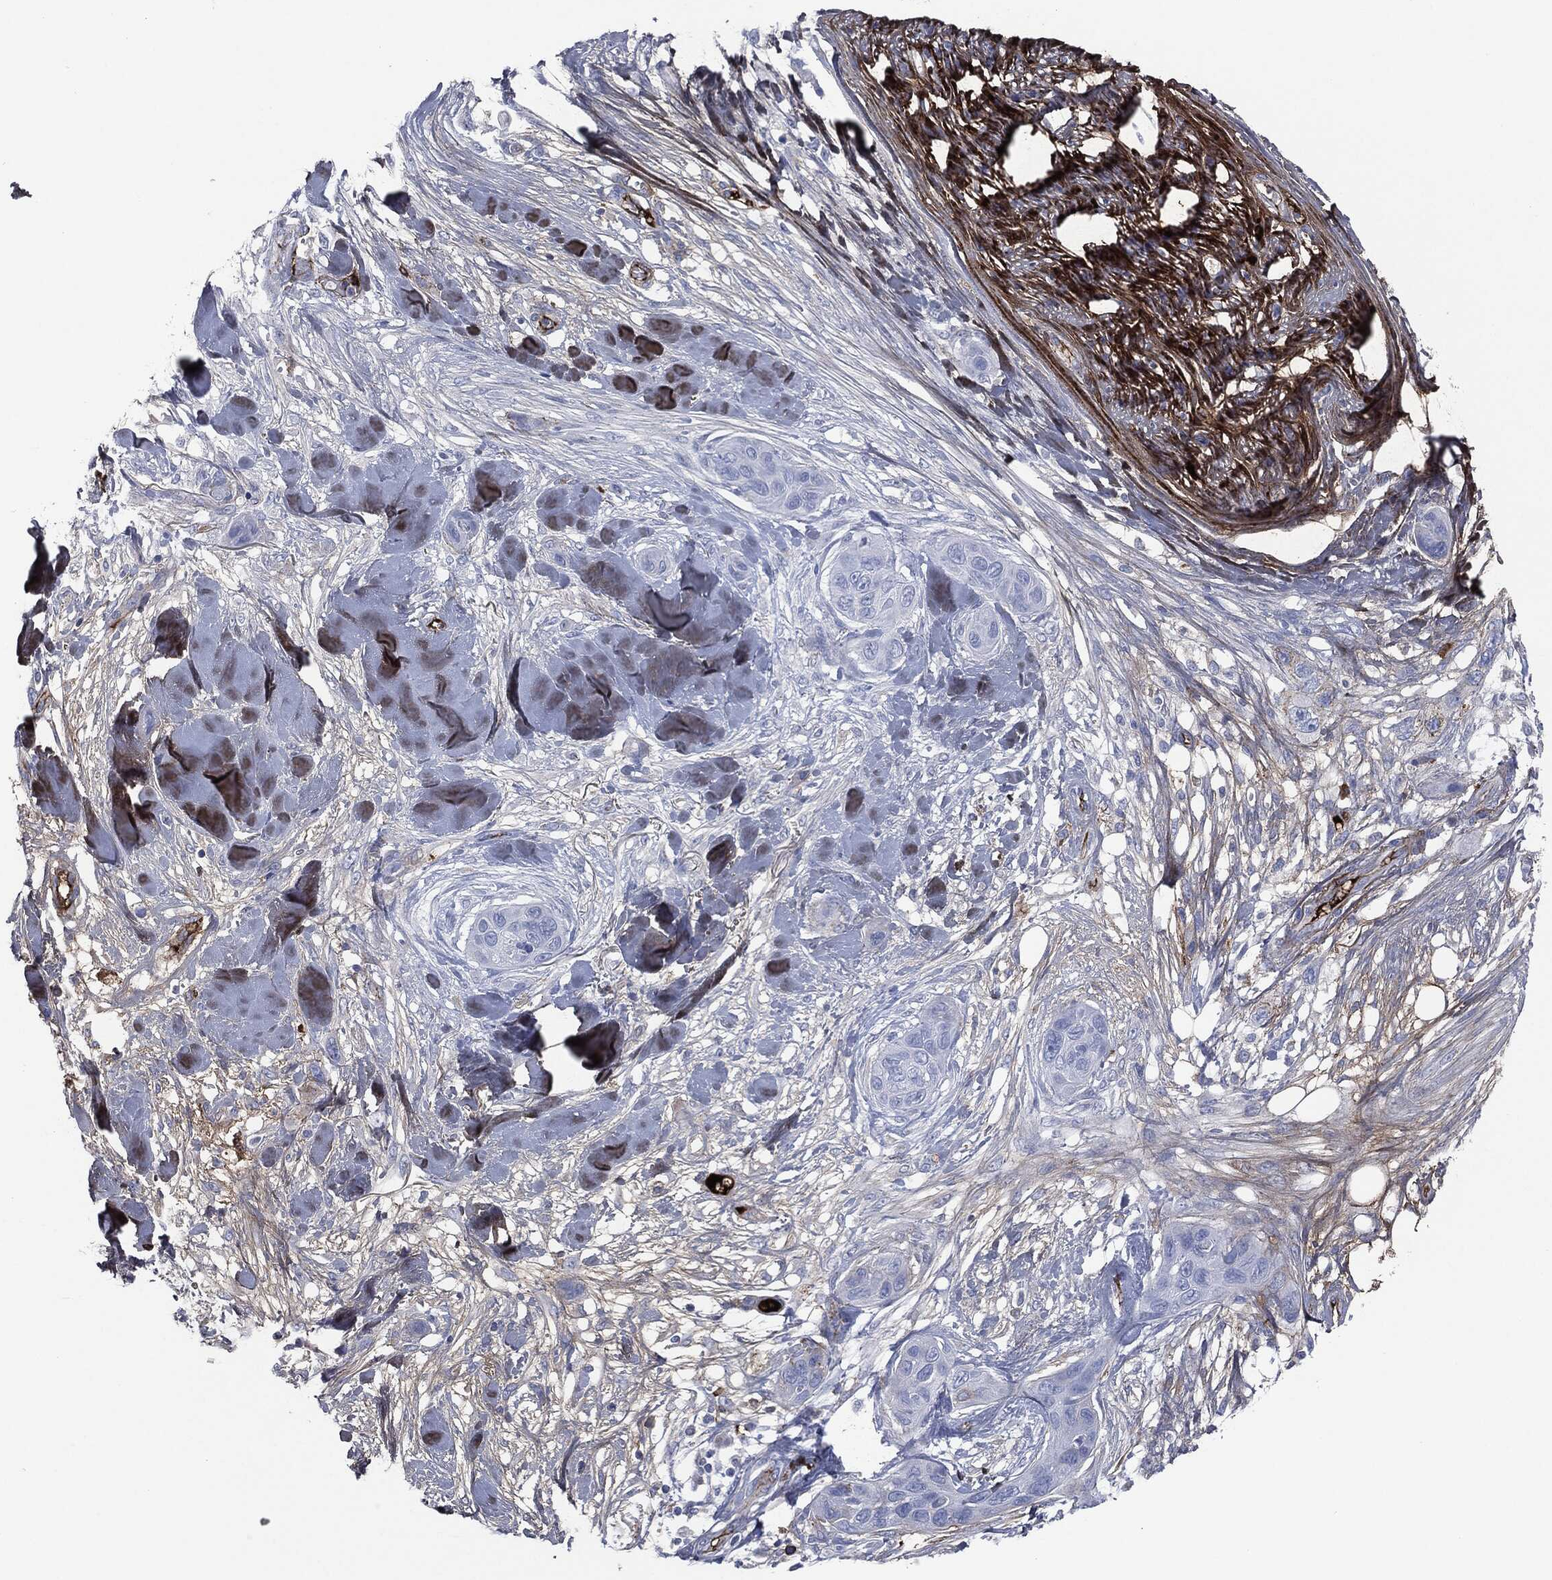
{"staining": {"intensity": "negative", "quantity": "none", "location": "none"}, "tissue": "skin cancer", "cell_type": "Tumor cells", "image_type": "cancer", "snomed": [{"axis": "morphology", "description": "Squamous cell carcinoma, NOS"}, {"axis": "topography", "description": "Skin"}], "caption": "Tumor cells are negative for protein expression in human skin squamous cell carcinoma.", "gene": "APOB", "patient": {"sex": "male", "age": 78}}